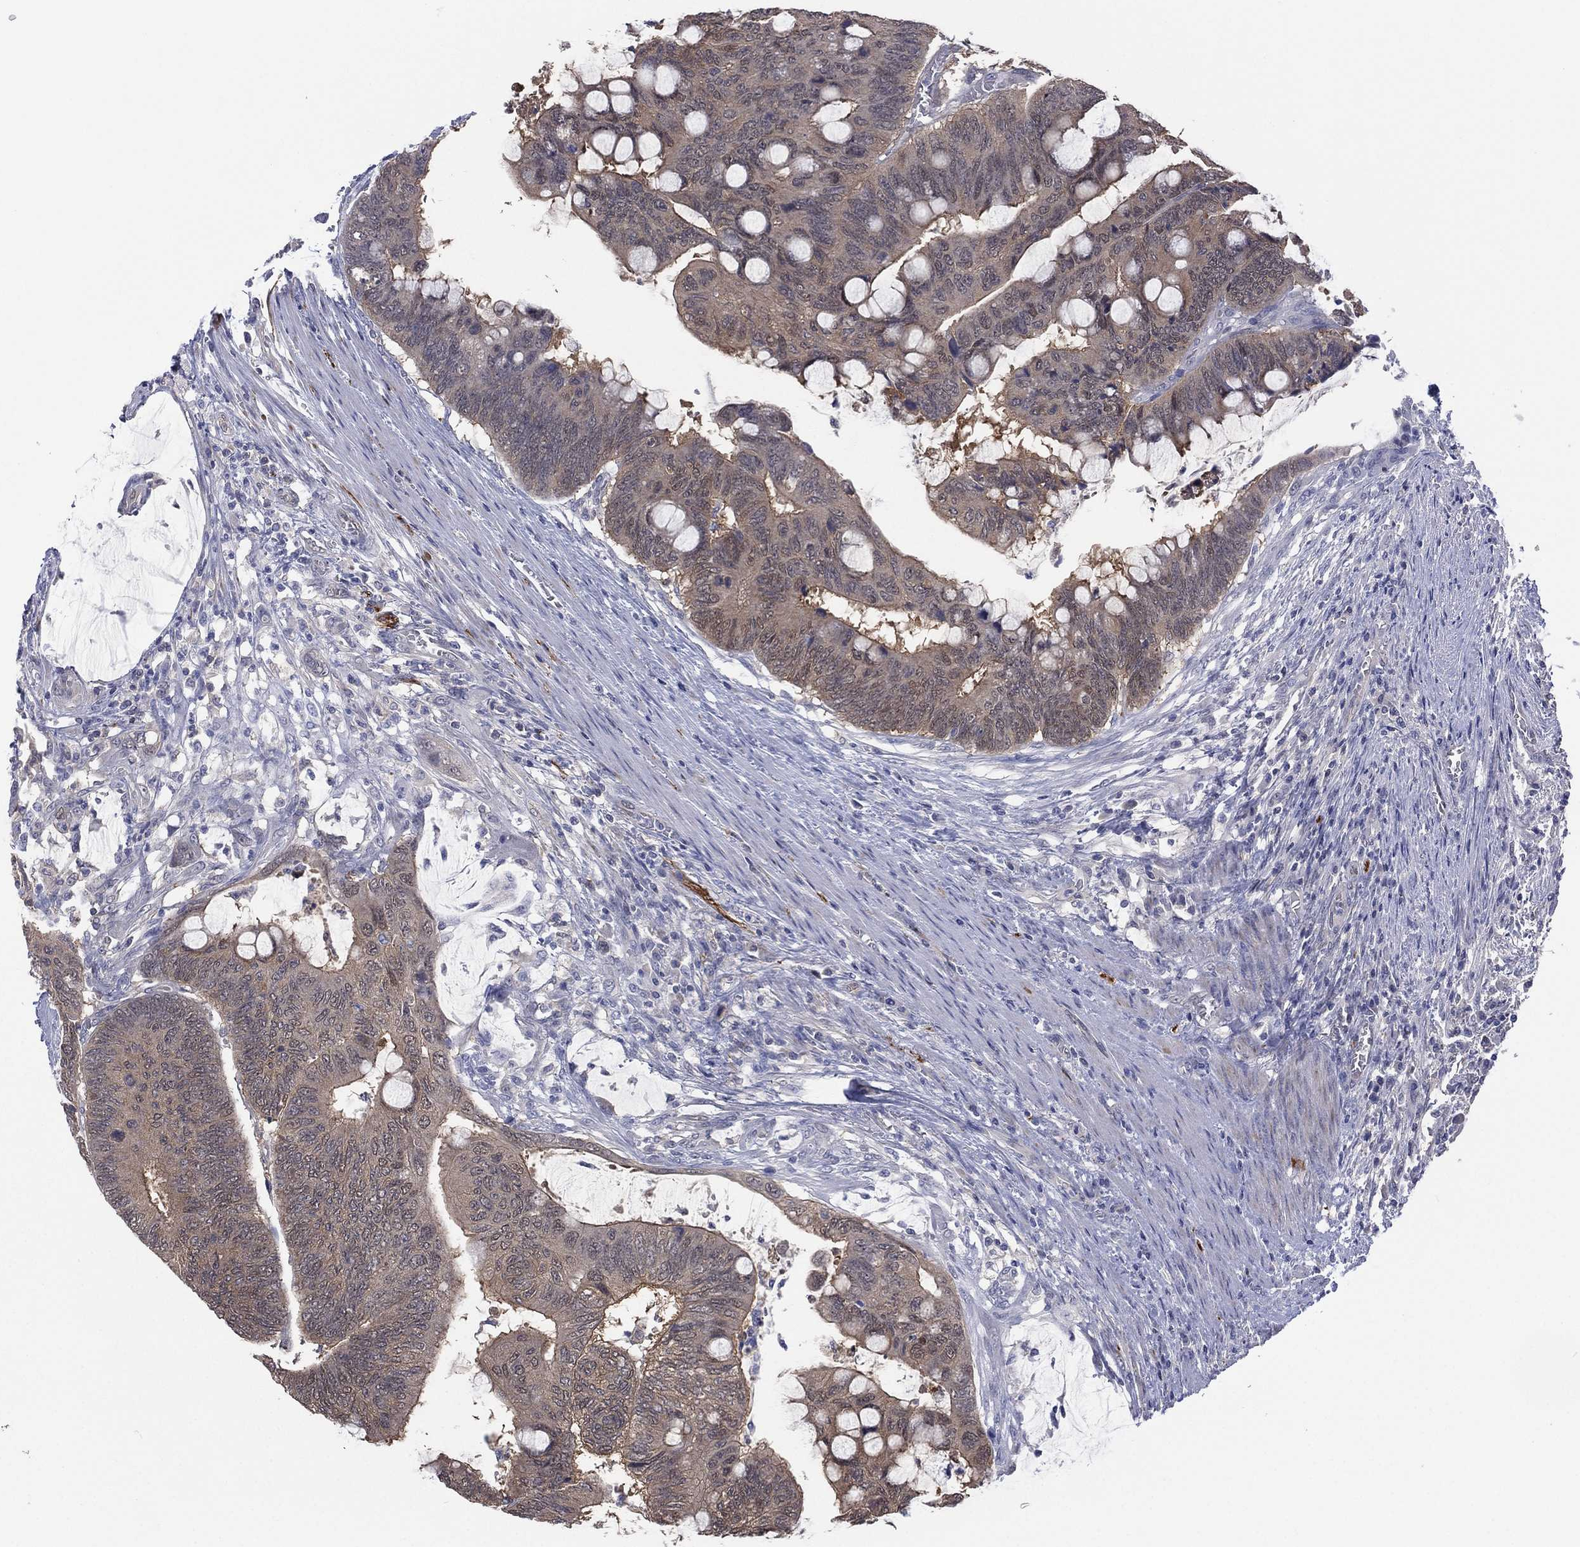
{"staining": {"intensity": "weak", "quantity": "25%-75%", "location": "cytoplasmic/membranous"}, "tissue": "colorectal cancer", "cell_type": "Tumor cells", "image_type": "cancer", "snomed": [{"axis": "morphology", "description": "Normal tissue, NOS"}, {"axis": "morphology", "description": "Adenocarcinoma, NOS"}, {"axis": "topography", "description": "Rectum"}], "caption": "Protein analysis of adenocarcinoma (colorectal) tissue reveals weak cytoplasmic/membranous expression in approximately 25%-75% of tumor cells.", "gene": "DDAH1", "patient": {"sex": "male", "age": 92}}